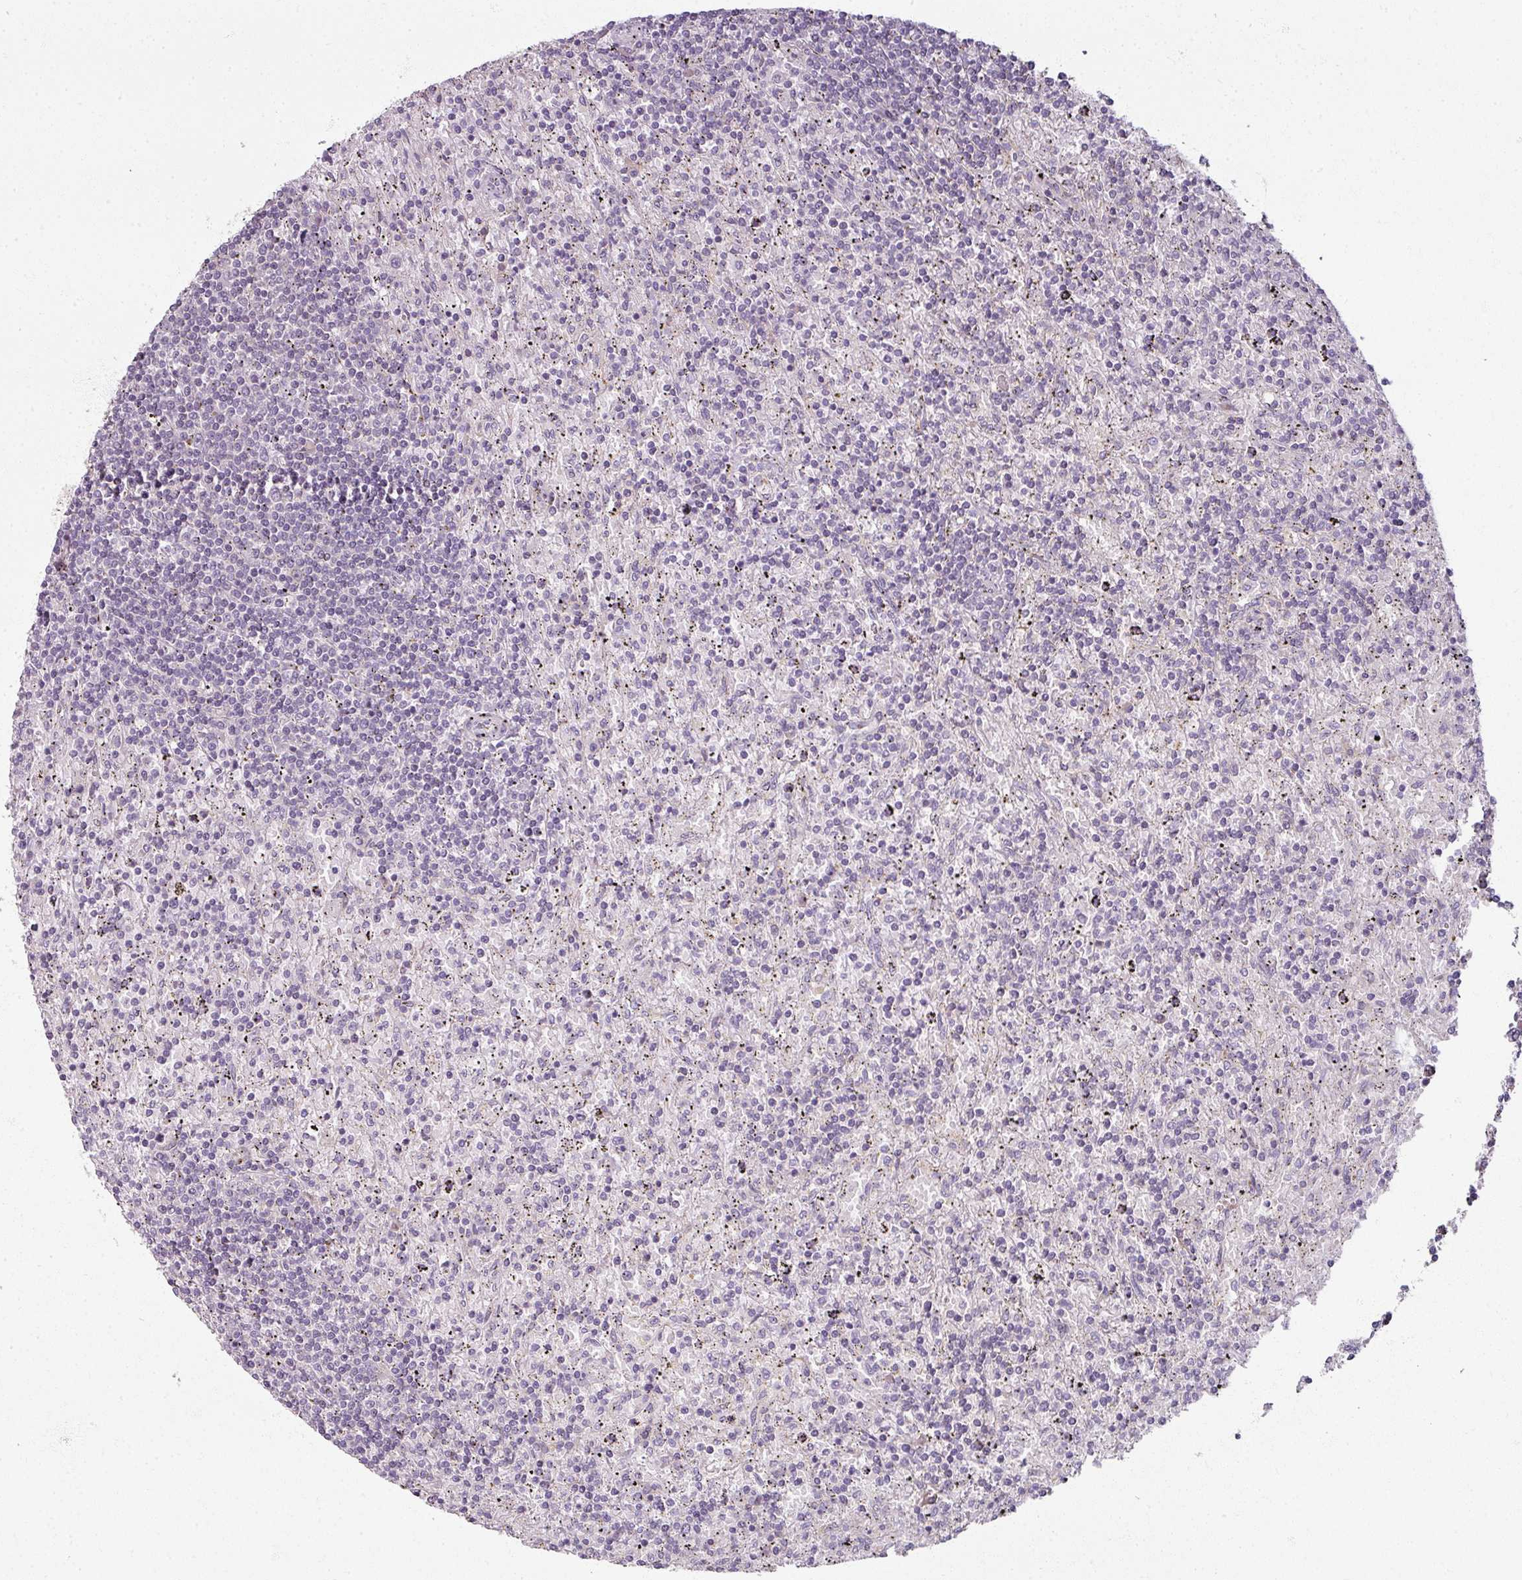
{"staining": {"intensity": "negative", "quantity": "none", "location": "none"}, "tissue": "lymphoma", "cell_type": "Tumor cells", "image_type": "cancer", "snomed": [{"axis": "morphology", "description": "Malignant lymphoma, non-Hodgkin's type, Low grade"}, {"axis": "topography", "description": "Spleen"}], "caption": "Malignant lymphoma, non-Hodgkin's type (low-grade) stained for a protein using immunohistochemistry demonstrates no positivity tumor cells.", "gene": "MYMK", "patient": {"sex": "male", "age": 76}}